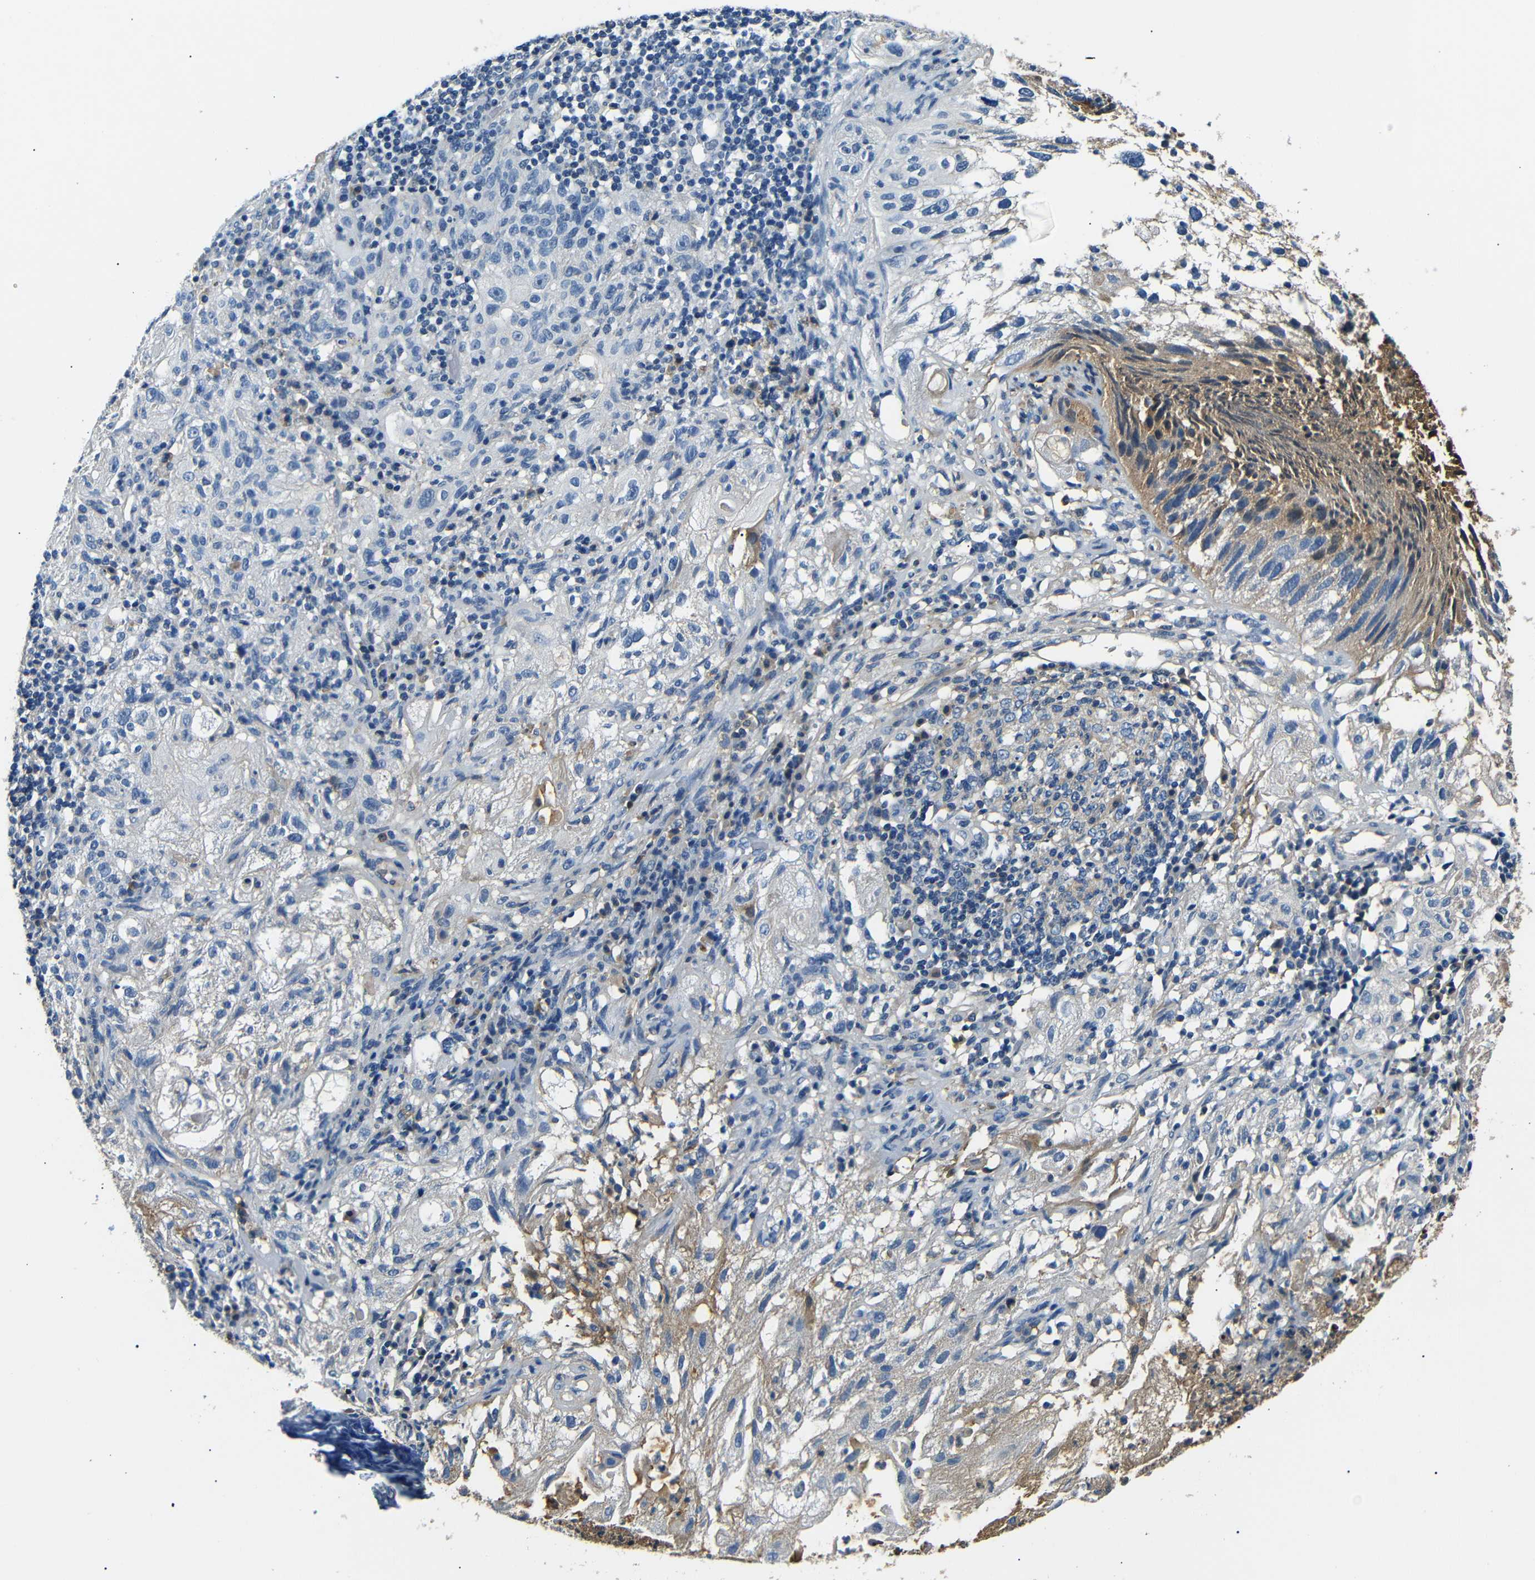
{"staining": {"intensity": "negative", "quantity": "none", "location": "none"}, "tissue": "lung cancer", "cell_type": "Tumor cells", "image_type": "cancer", "snomed": [{"axis": "morphology", "description": "Inflammation, NOS"}, {"axis": "morphology", "description": "Squamous cell carcinoma, NOS"}, {"axis": "topography", "description": "Lymph node"}, {"axis": "topography", "description": "Soft tissue"}, {"axis": "topography", "description": "Lung"}], "caption": "A histopathology image of lung squamous cell carcinoma stained for a protein shows no brown staining in tumor cells.", "gene": "LHCGR", "patient": {"sex": "male", "age": 66}}